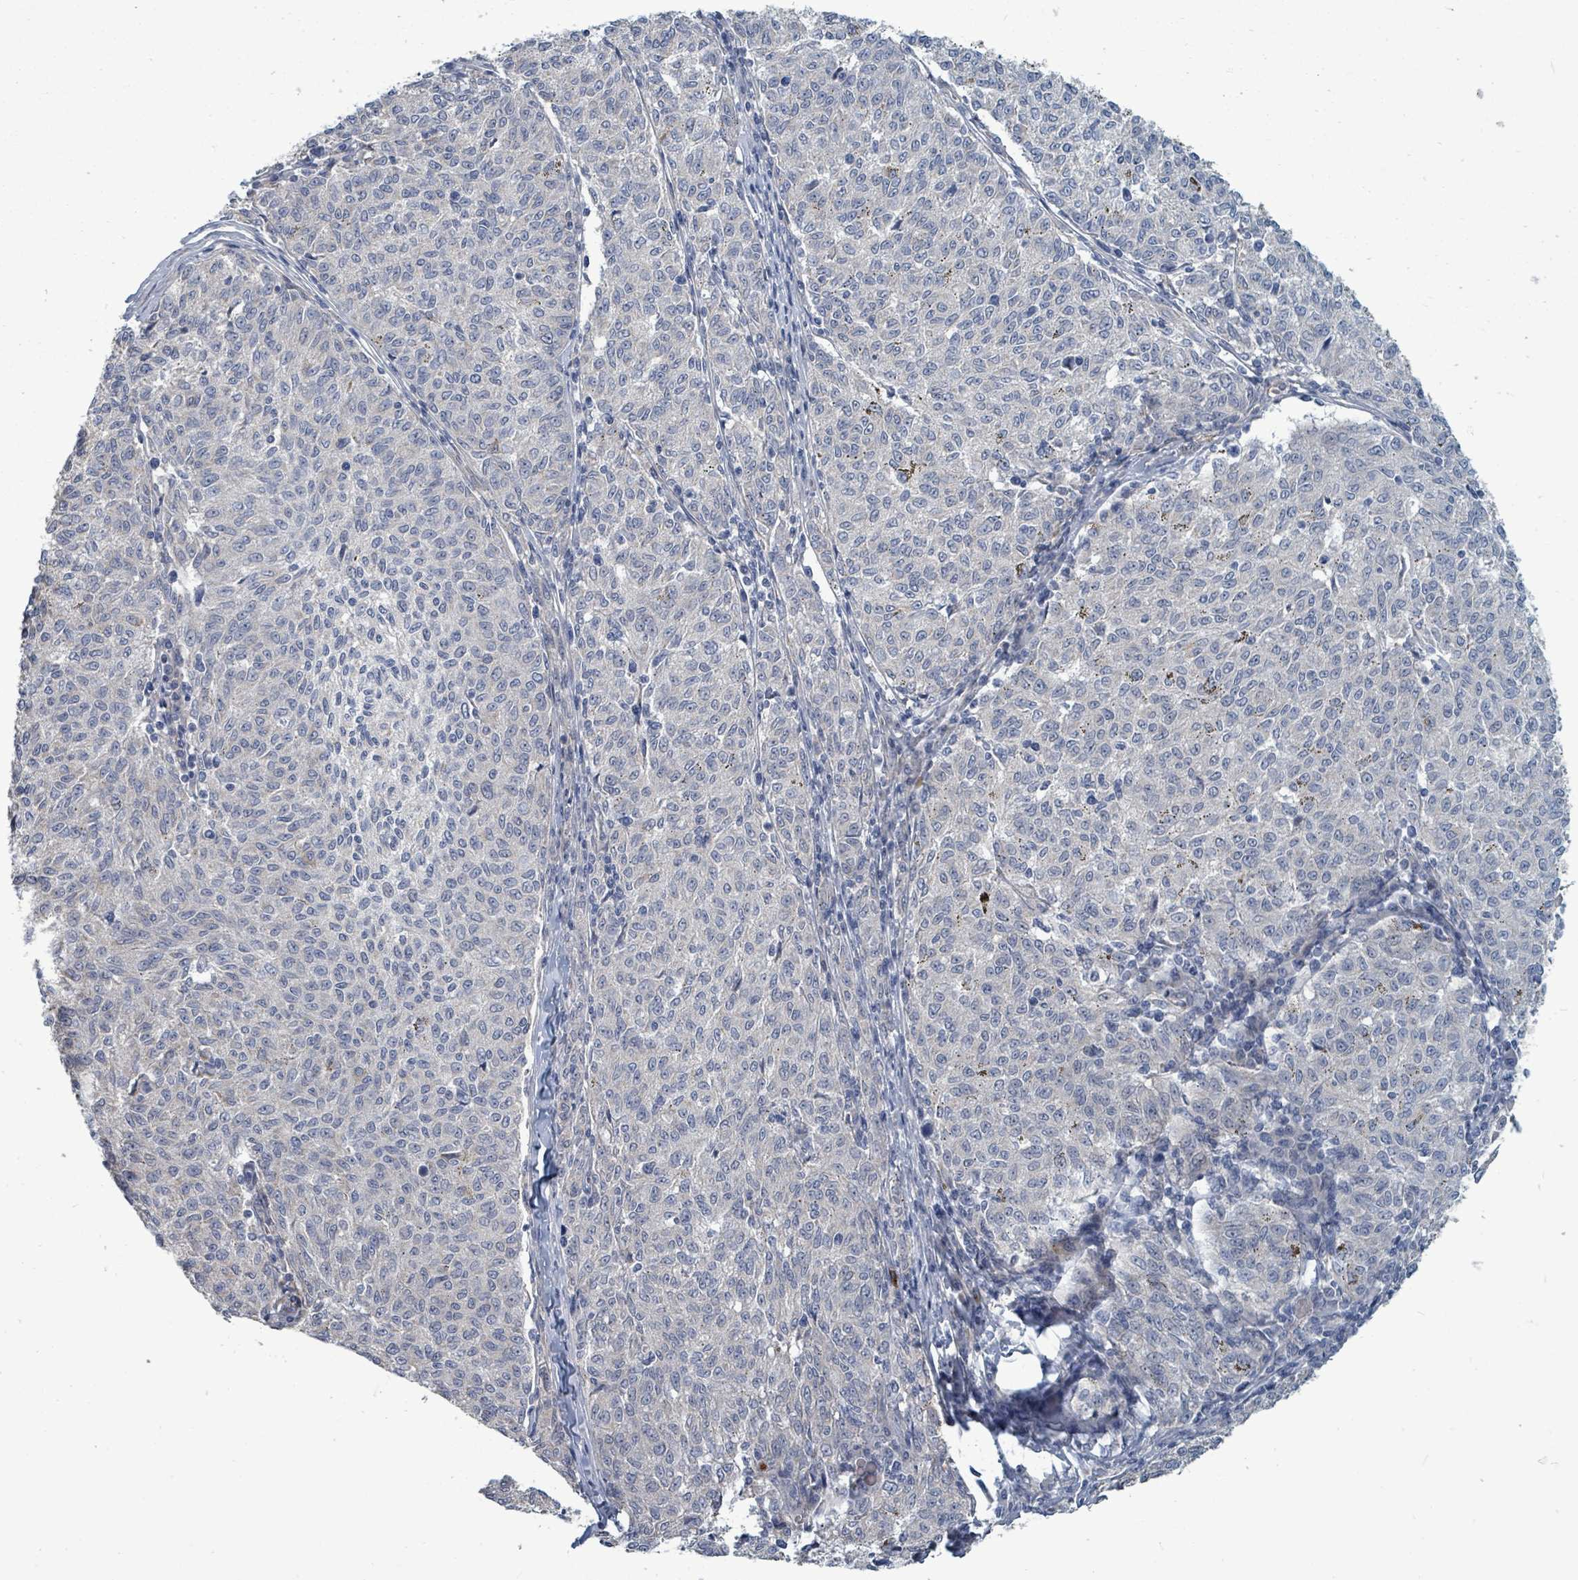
{"staining": {"intensity": "negative", "quantity": "none", "location": "none"}, "tissue": "melanoma", "cell_type": "Tumor cells", "image_type": "cancer", "snomed": [{"axis": "morphology", "description": "Malignant melanoma, NOS"}, {"axis": "topography", "description": "Skin"}], "caption": "Malignant melanoma was stained to show a protein in brown. There is no significant staining in tumor cells.", "gene": "TRDMT1", "patient": {"sex": "female", "age": 72}}